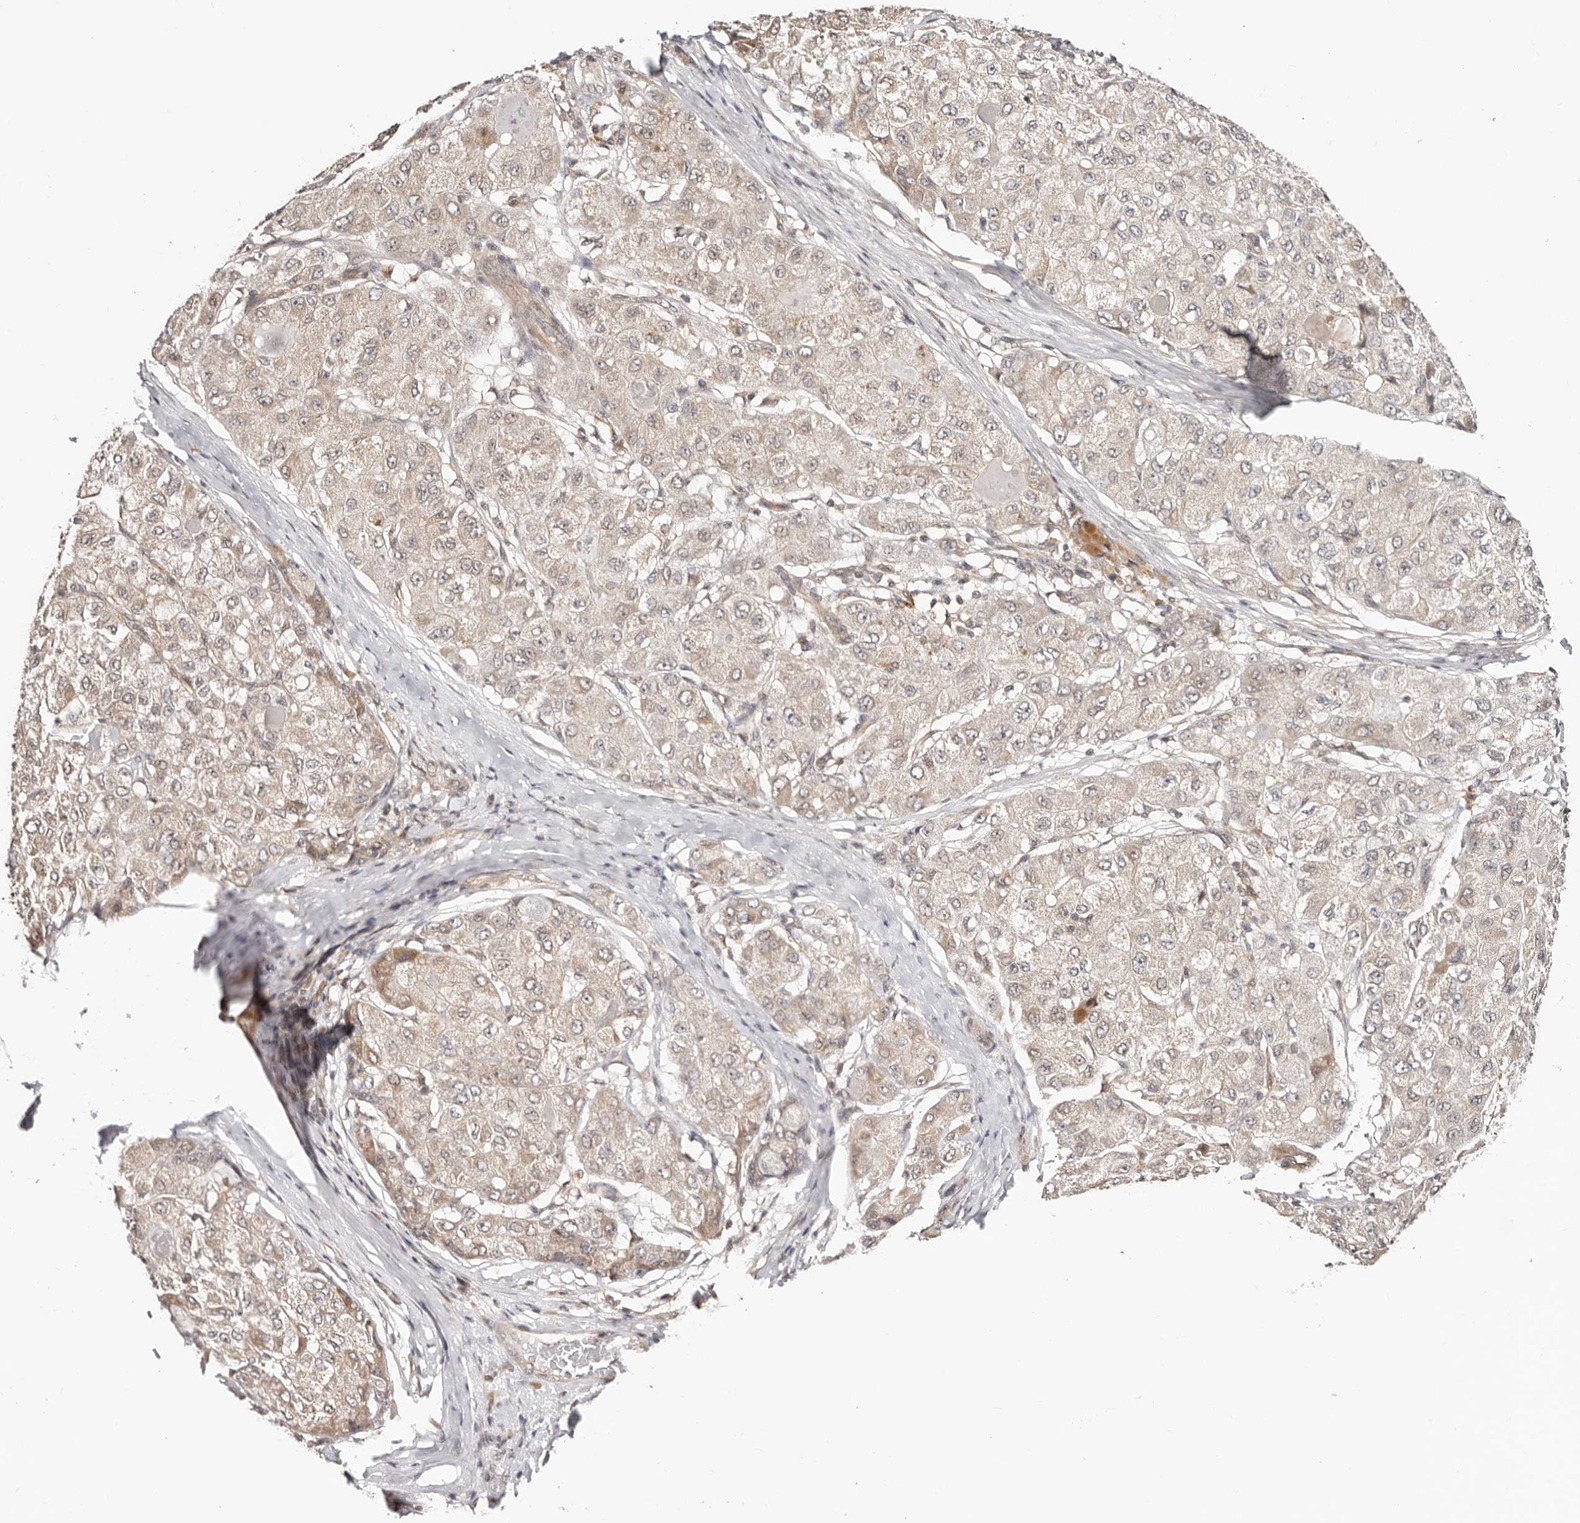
{"staining": {"intensity": "weak", "quantity": "<25%", "location": "cytoplasmic/membranous"}, "tissue": "liver cancer", "cell_type": "Tumor cells", "image_type": "cancer", "snomed": [{"axis": "morphology", "description": "Carcinoma, Hepatocellular, NOS"}, {"axis": "topography", "description": "Liver"}], "caption": "Image shows no significant protein staining in tumor cells of hepatocellular carcinoma (liver).", "gene": "CTNNBL1", "patient": {"sex": "male", "age": 80}}